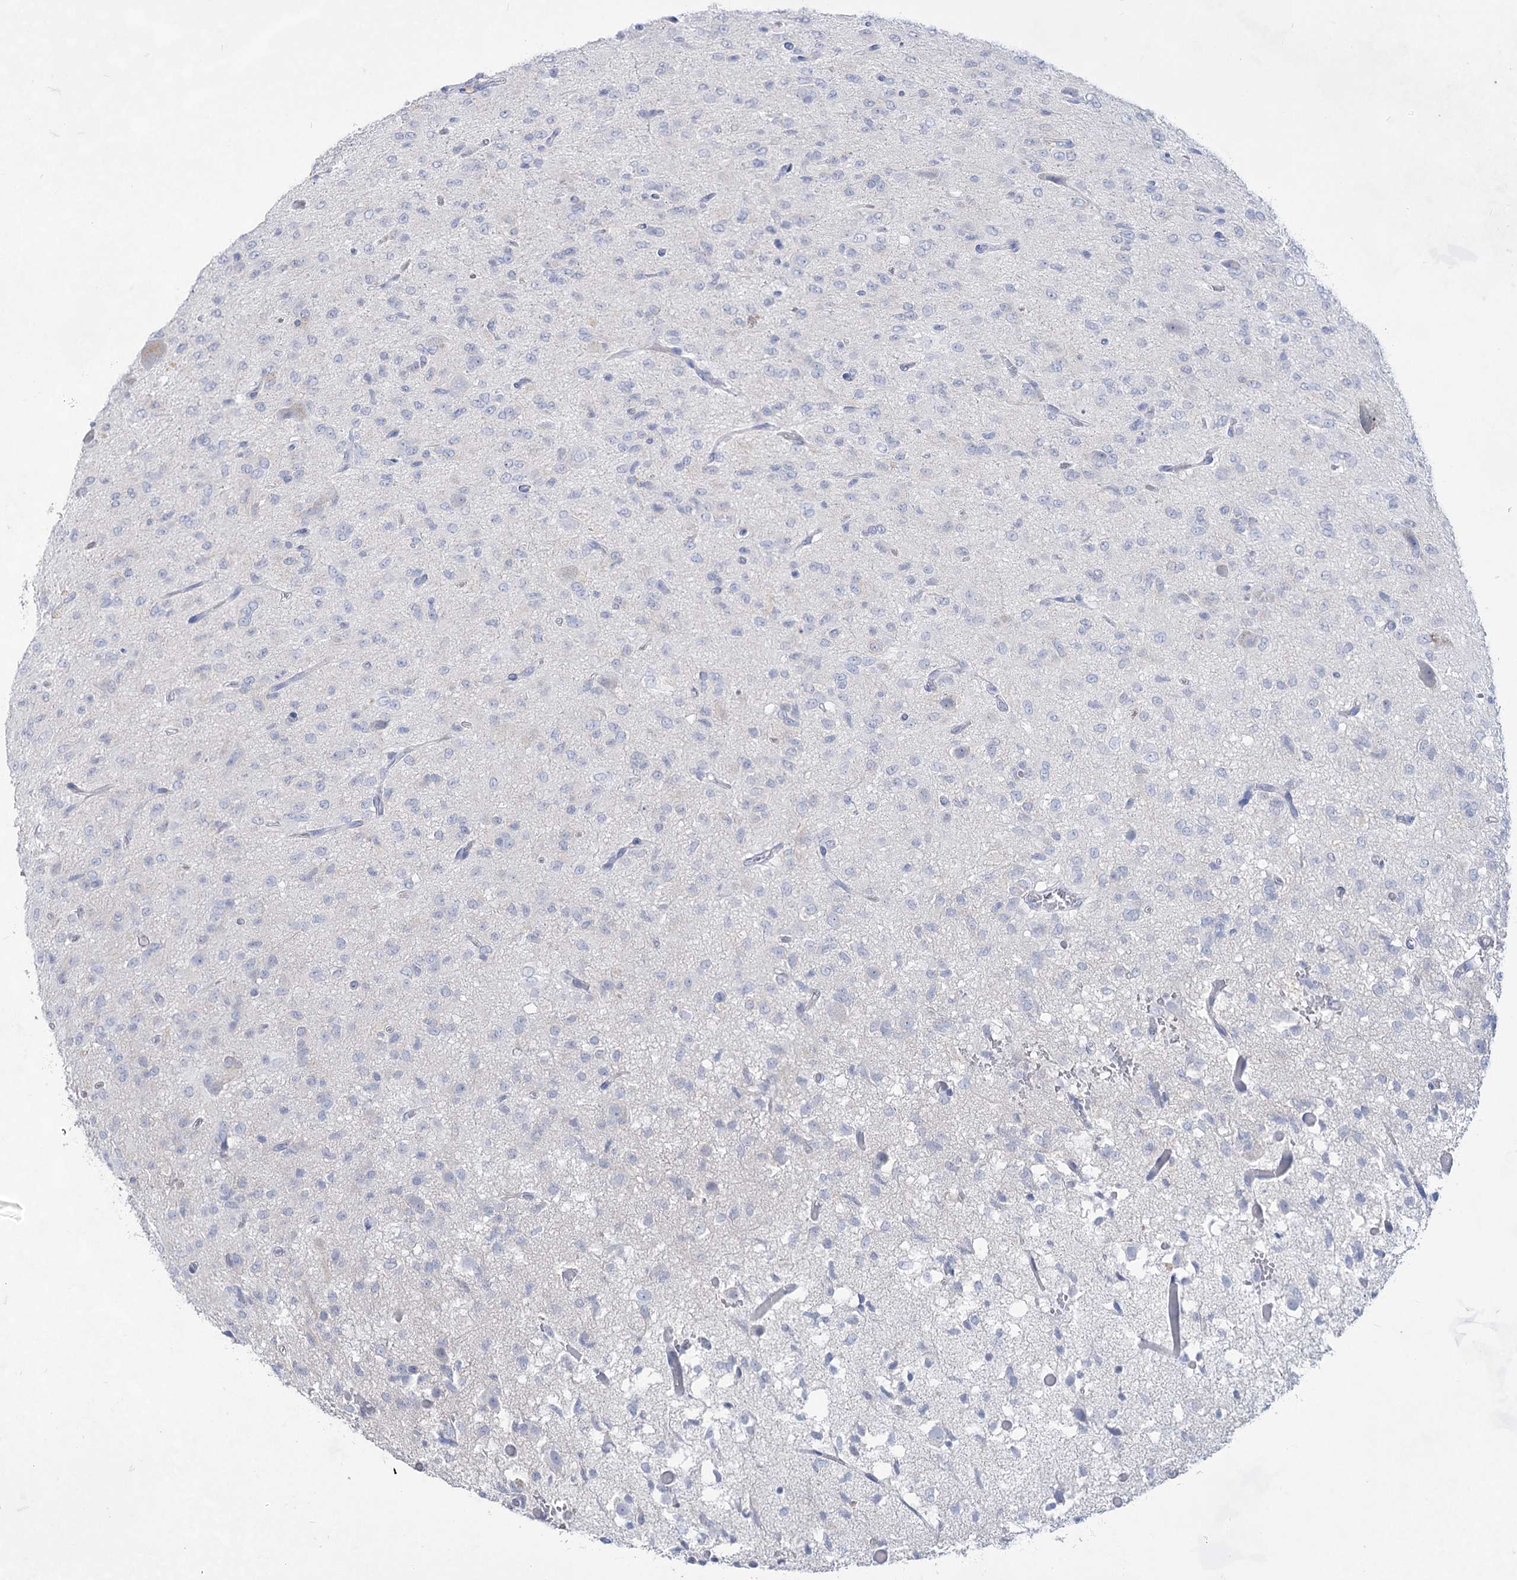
{"staining": {"intensity": "negative", "quantity": "none", "location": "none"}, "tissue": "glioma", "cell_type": "Tumor cells", "image_type": "cancer", "snomed": [{"axis": "morphology", "description": "Glioma, malignant, High grade"}, {"axis": "topography", "description": "Brain"}], "caption": "Tumor cells show no significant positivity in malignant glioma (high-grade).", "gene": "ACRV1", "patient": {"sex": "female", "age": 59}}